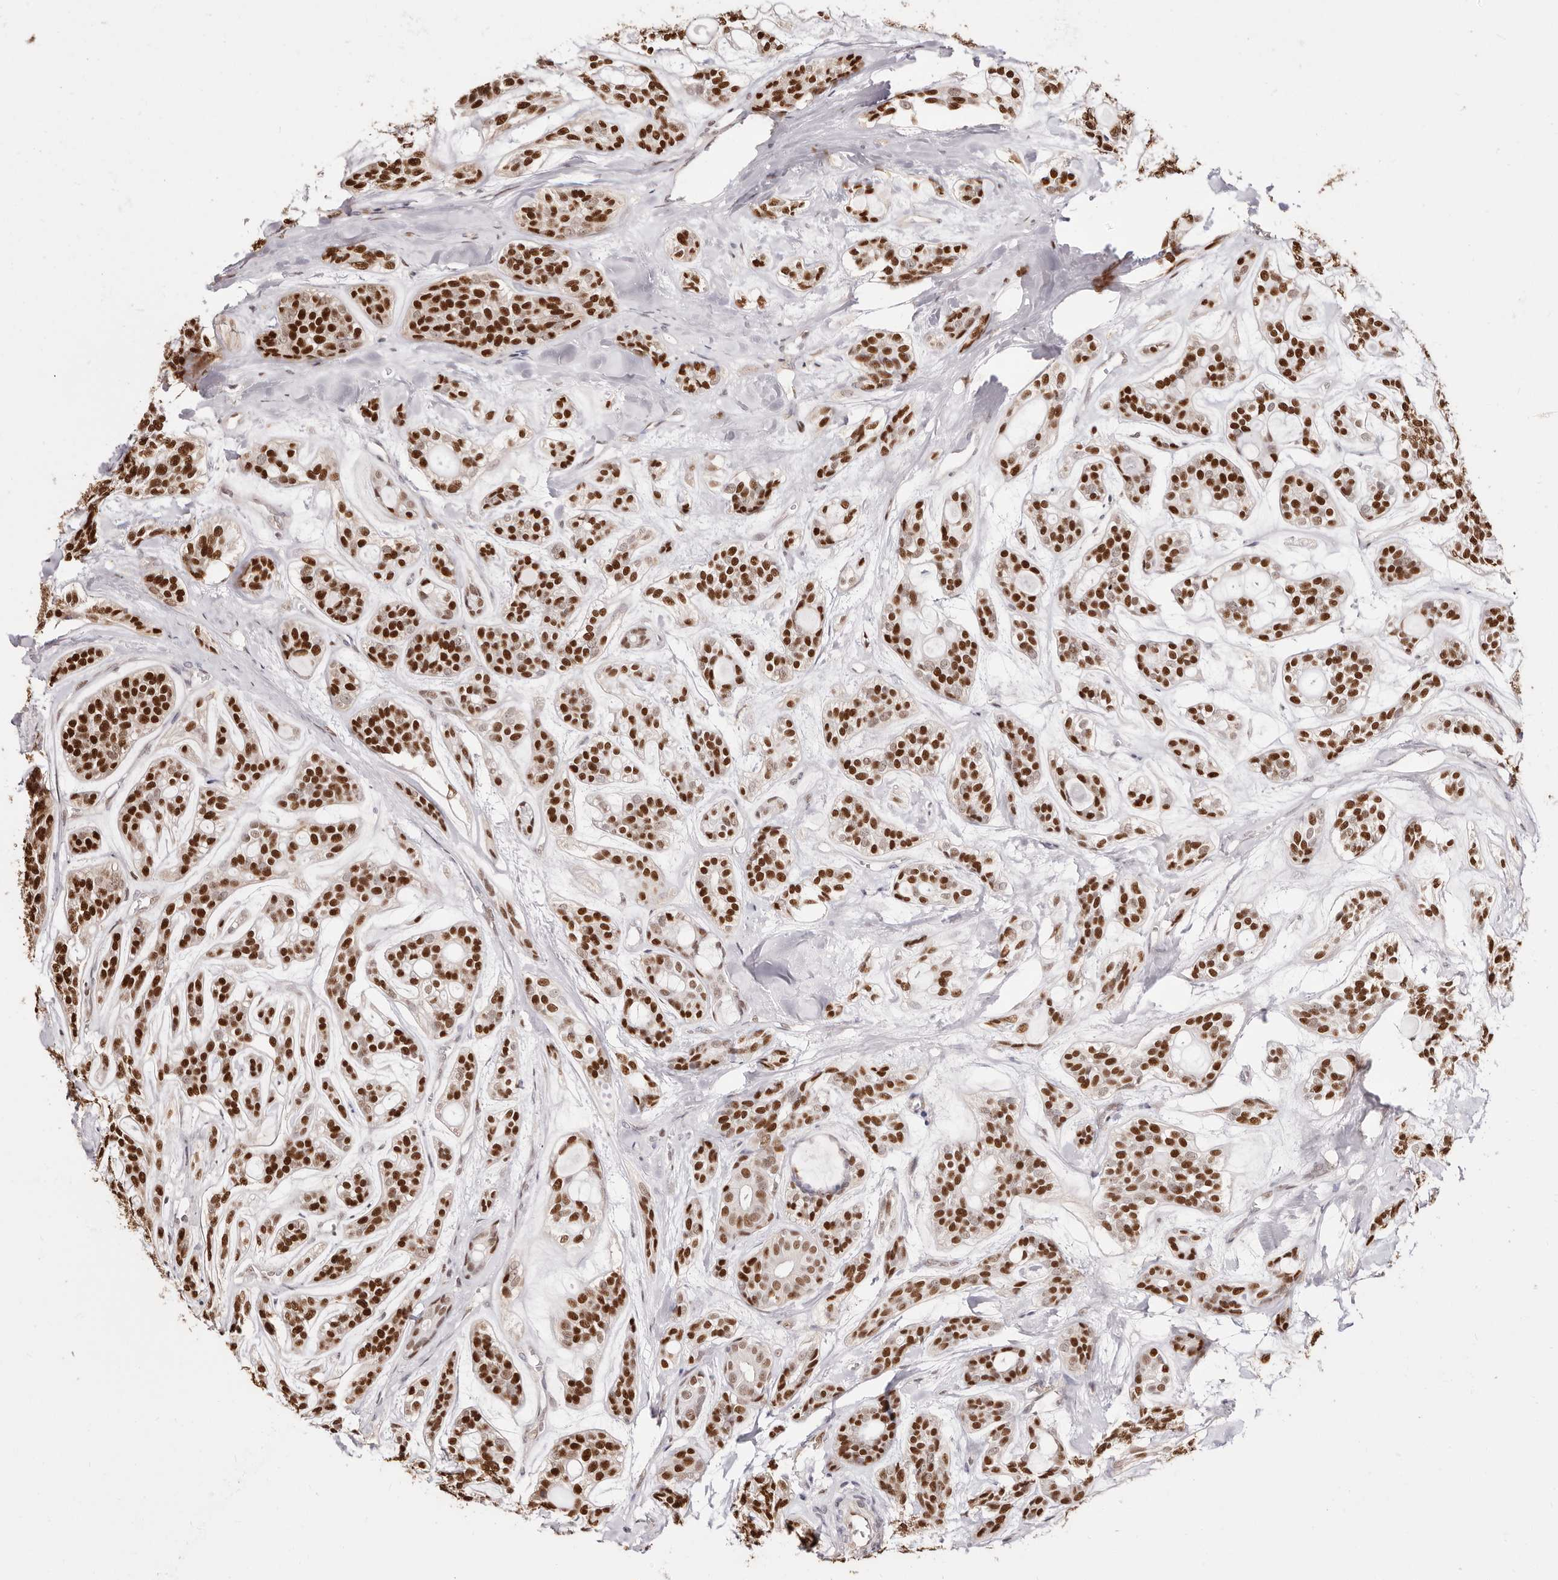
{"staining": {"intensity": "strong", "quantity": ">75%", "location": "nuclear"}, "tissue": "head and neck cancer", "cell_type": "Tumor cells", "image_type": "cancer", "snomed": [{"axis": "morphology", "description": "Adenocarcinoma, NOS"}, {"axis": "topography", "description": "Head-Neck"}], "caption": "Head and neck cancer stained with a brown dye demonstrates strong nuclear positive staining in about >75% of tumor cells.", "gene": "TKT", "patient": {"sex": "male", "age": 66}}